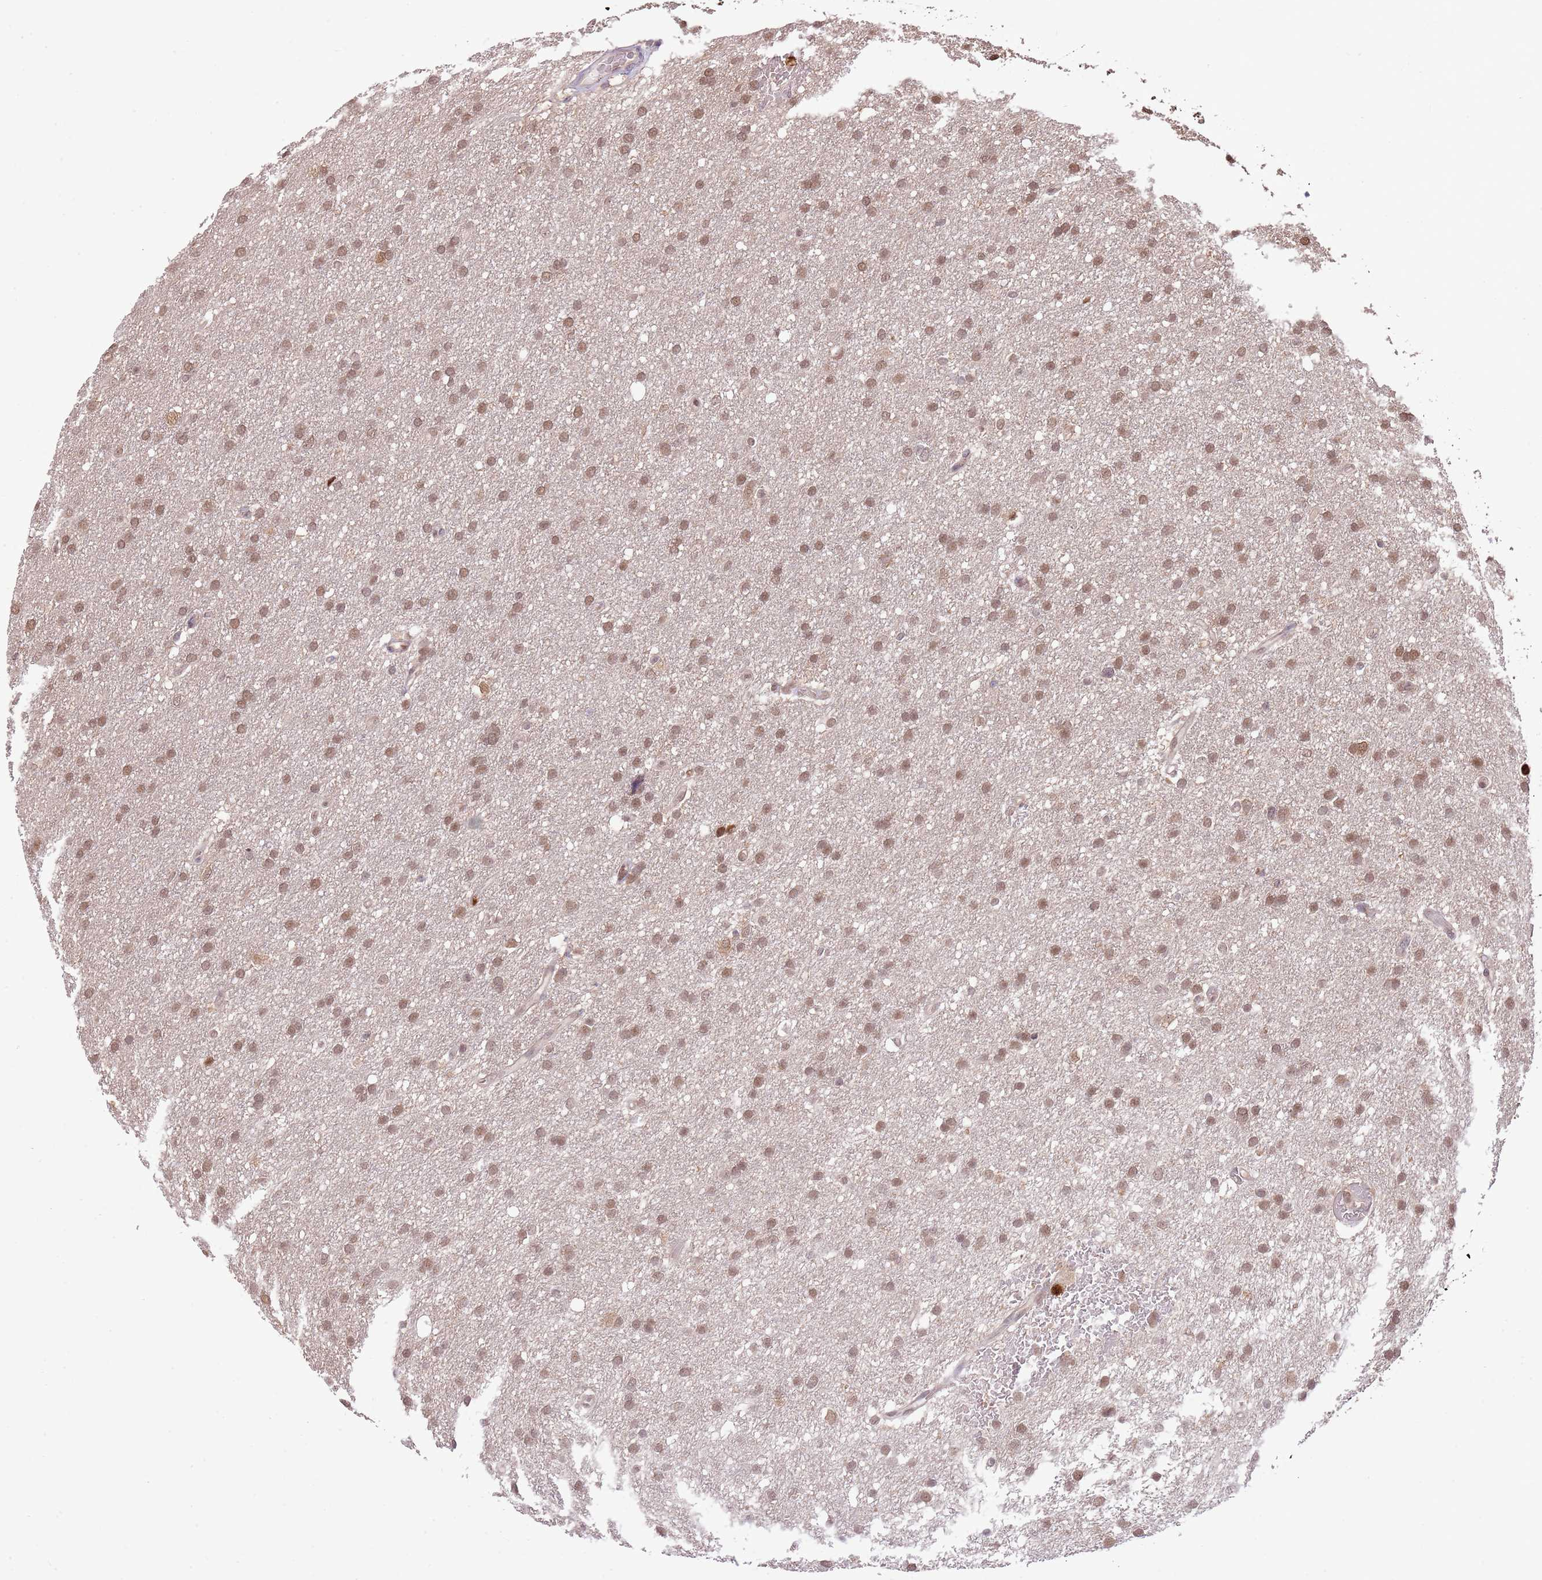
{"staining": {"intensity": "moderate", "quantity": ">75%", "location": "nuclear"}, "tissue": "glioma", "cell_type": "Tumor cells", "image_type": "cancer", "snomed": [{"axis": "morphology", "description": "Glioma, malignant, High grade"}, {"axis": "topography", "description": "Cerebral cortex"}], "caption": "Immunohistochemical staining of glioma displays medium levels of moderate nuclear expression in approximately >75% of tumor cells.", "gene": "AMIGO1", "patient": {"sex": "female", "age": 36}}